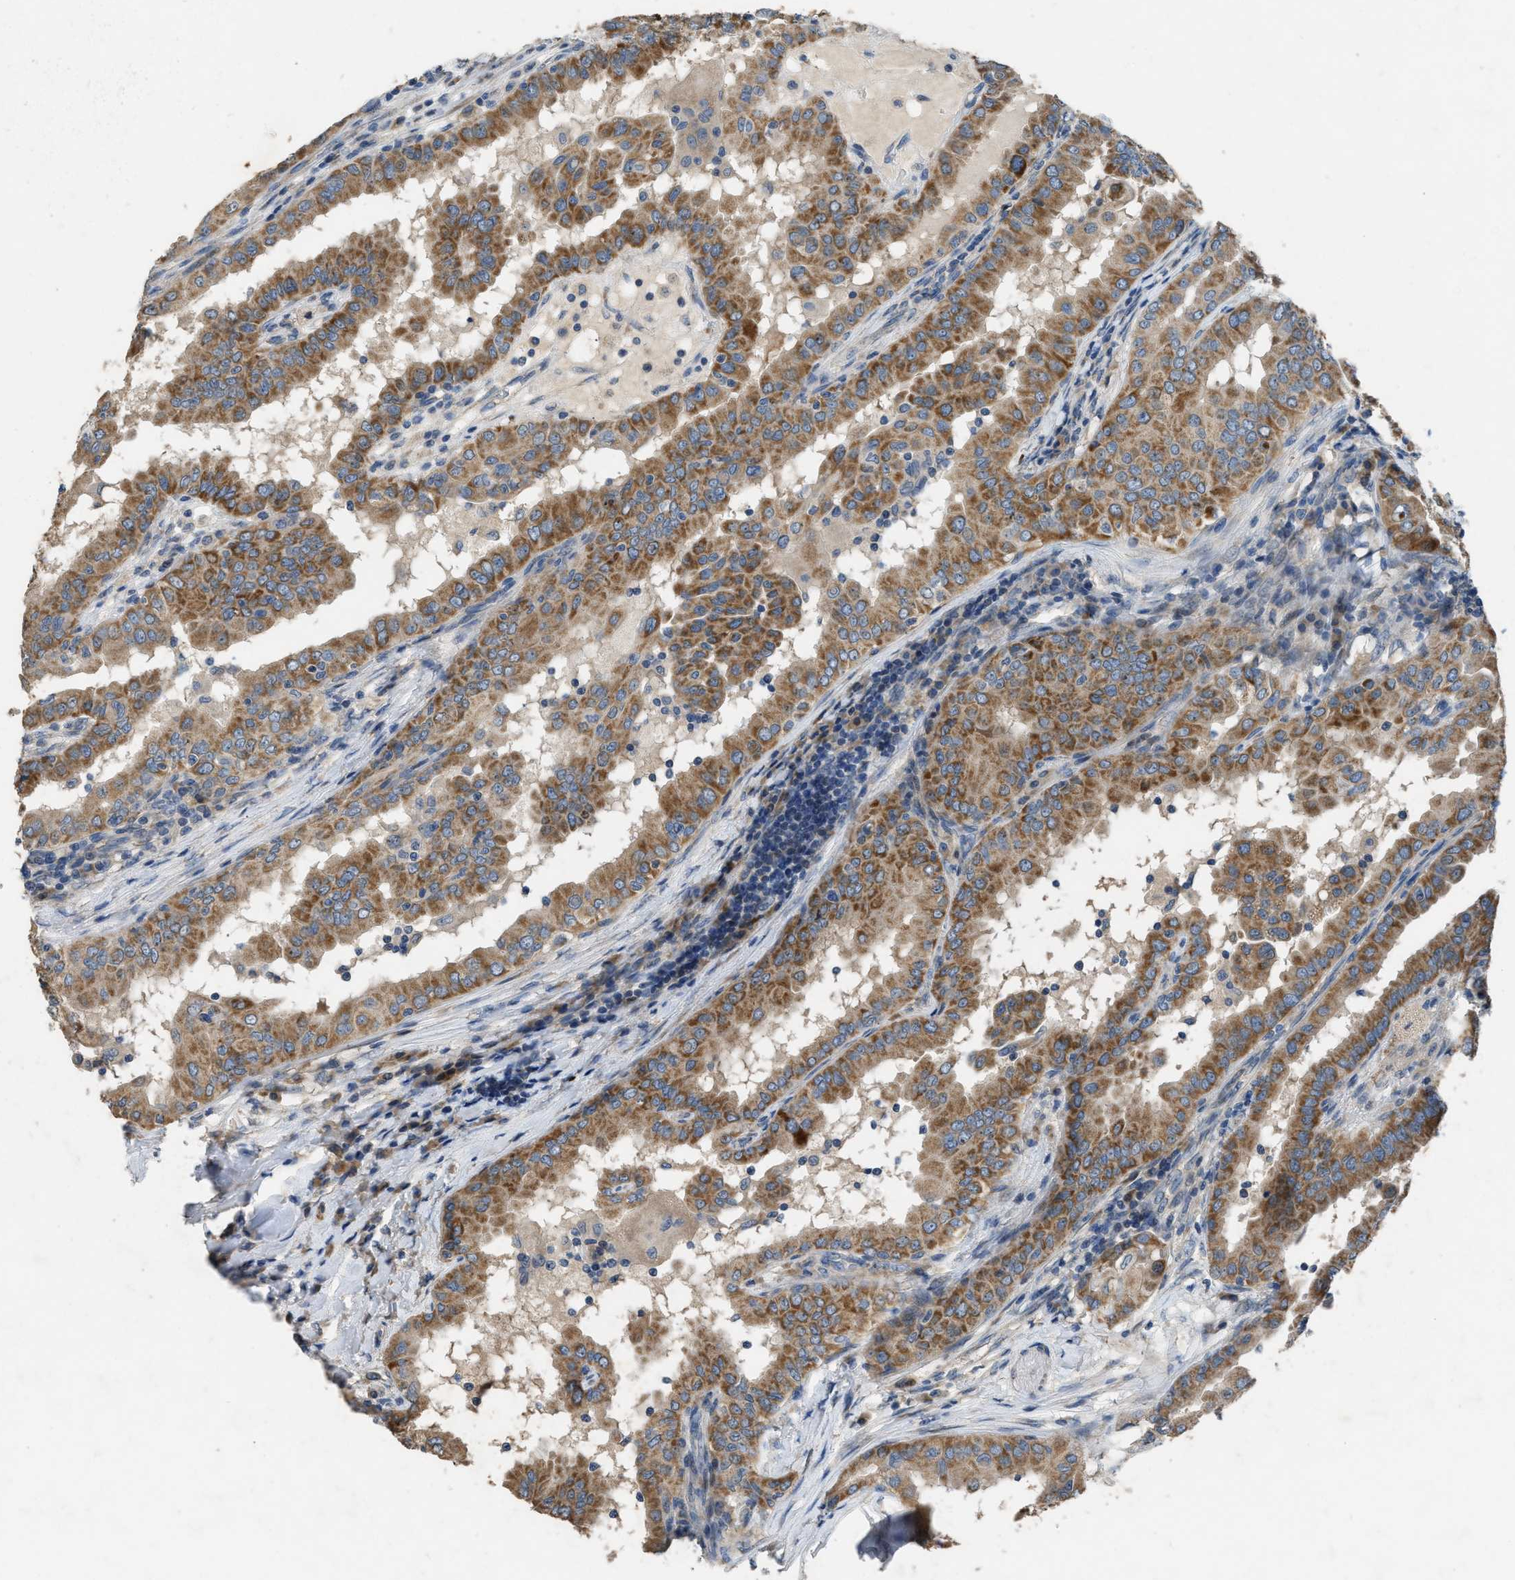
{"staining": {"intensity": "moderate", "quantity": ">75%", "location": "cytoplasmic/membranous"}, "tissue": "thyroid cancer", "cell_type": "Tumor cells", "image_type": "cancer", "snomed": [{"axis": "morphology", "description": "Papillary adenocarcinoma, NOS"}, {"axis": "topography", "description": "Thyroid gland"}], "caption": "Protein expression analysis of thyroid papillary adenocarcinoma reveals moderate cytoplasmic/membranous expression in approximately >75% of tumor cells.", "gene": "TMEM150A", "patient": {"sex": "male", "age": 33}}